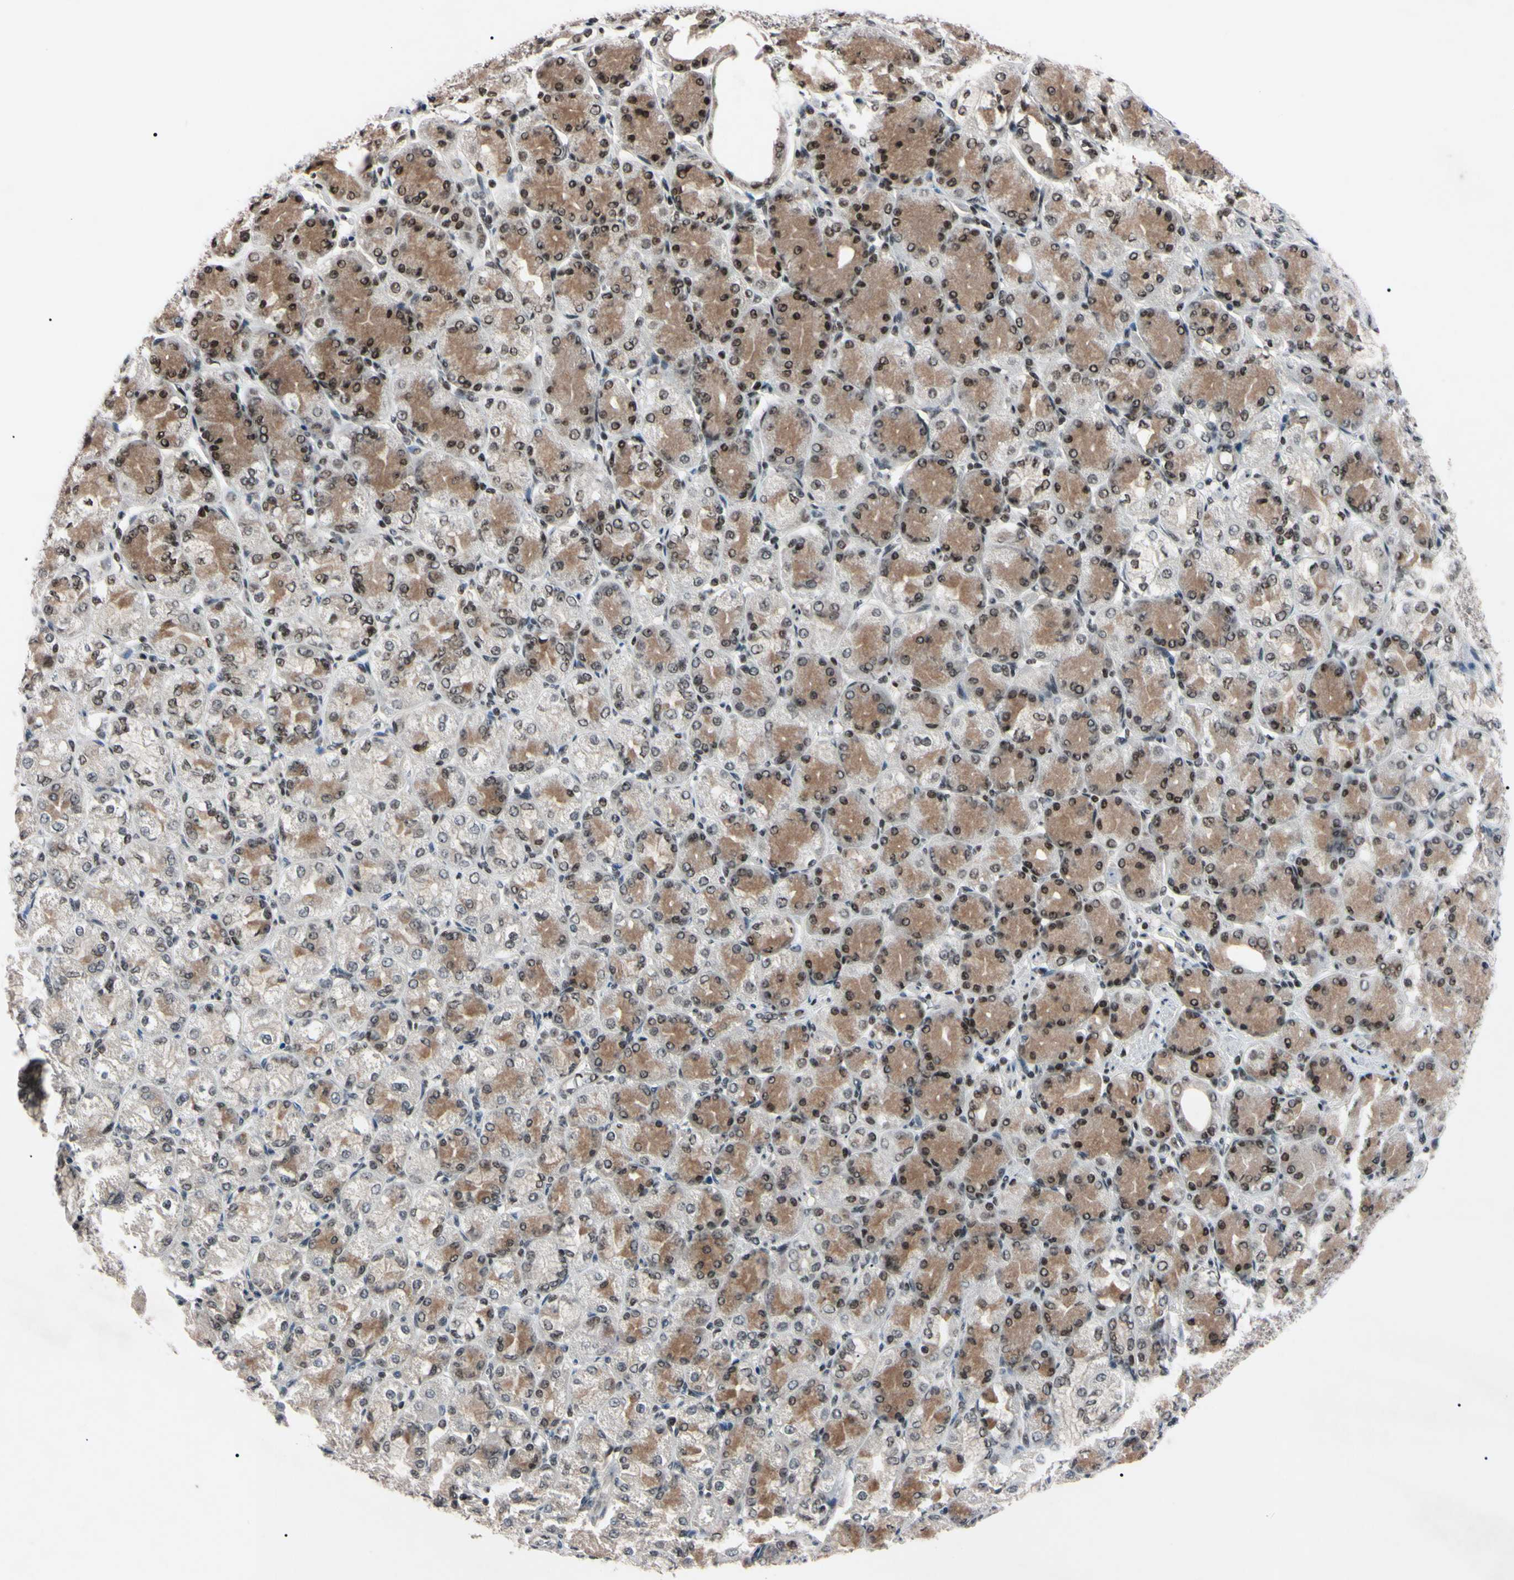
{"staining": {"intensity": "moderate", "quantity": "<25%", "location": "cytoplasmic/membranous"}, "tissue": "stomach cancer", "cell_type": "Tumor cells", "image_type": "cancer", "snomed": [{"axis": "morphology", "description": "Normal tissue, NOS"}, {"axis": "morphology", "description": "Adenocarcinoma, NOS"}, {"axis": "morphology", "description": "Adenocarcinoma, High grade"}, {"axis": "topography", "description": "Stomach, upper"}, {"axis": "topography", "description": "Stomach"}], "caption": "About <25% of tumor cells in human stomach adenocarcinoma demonstrate moderate cytoplasmic/membranous protein positivity as visualized by brown immunohistochemical staining.", "gene": "YY1", "patient": {"sex": "female", "age": 65}}